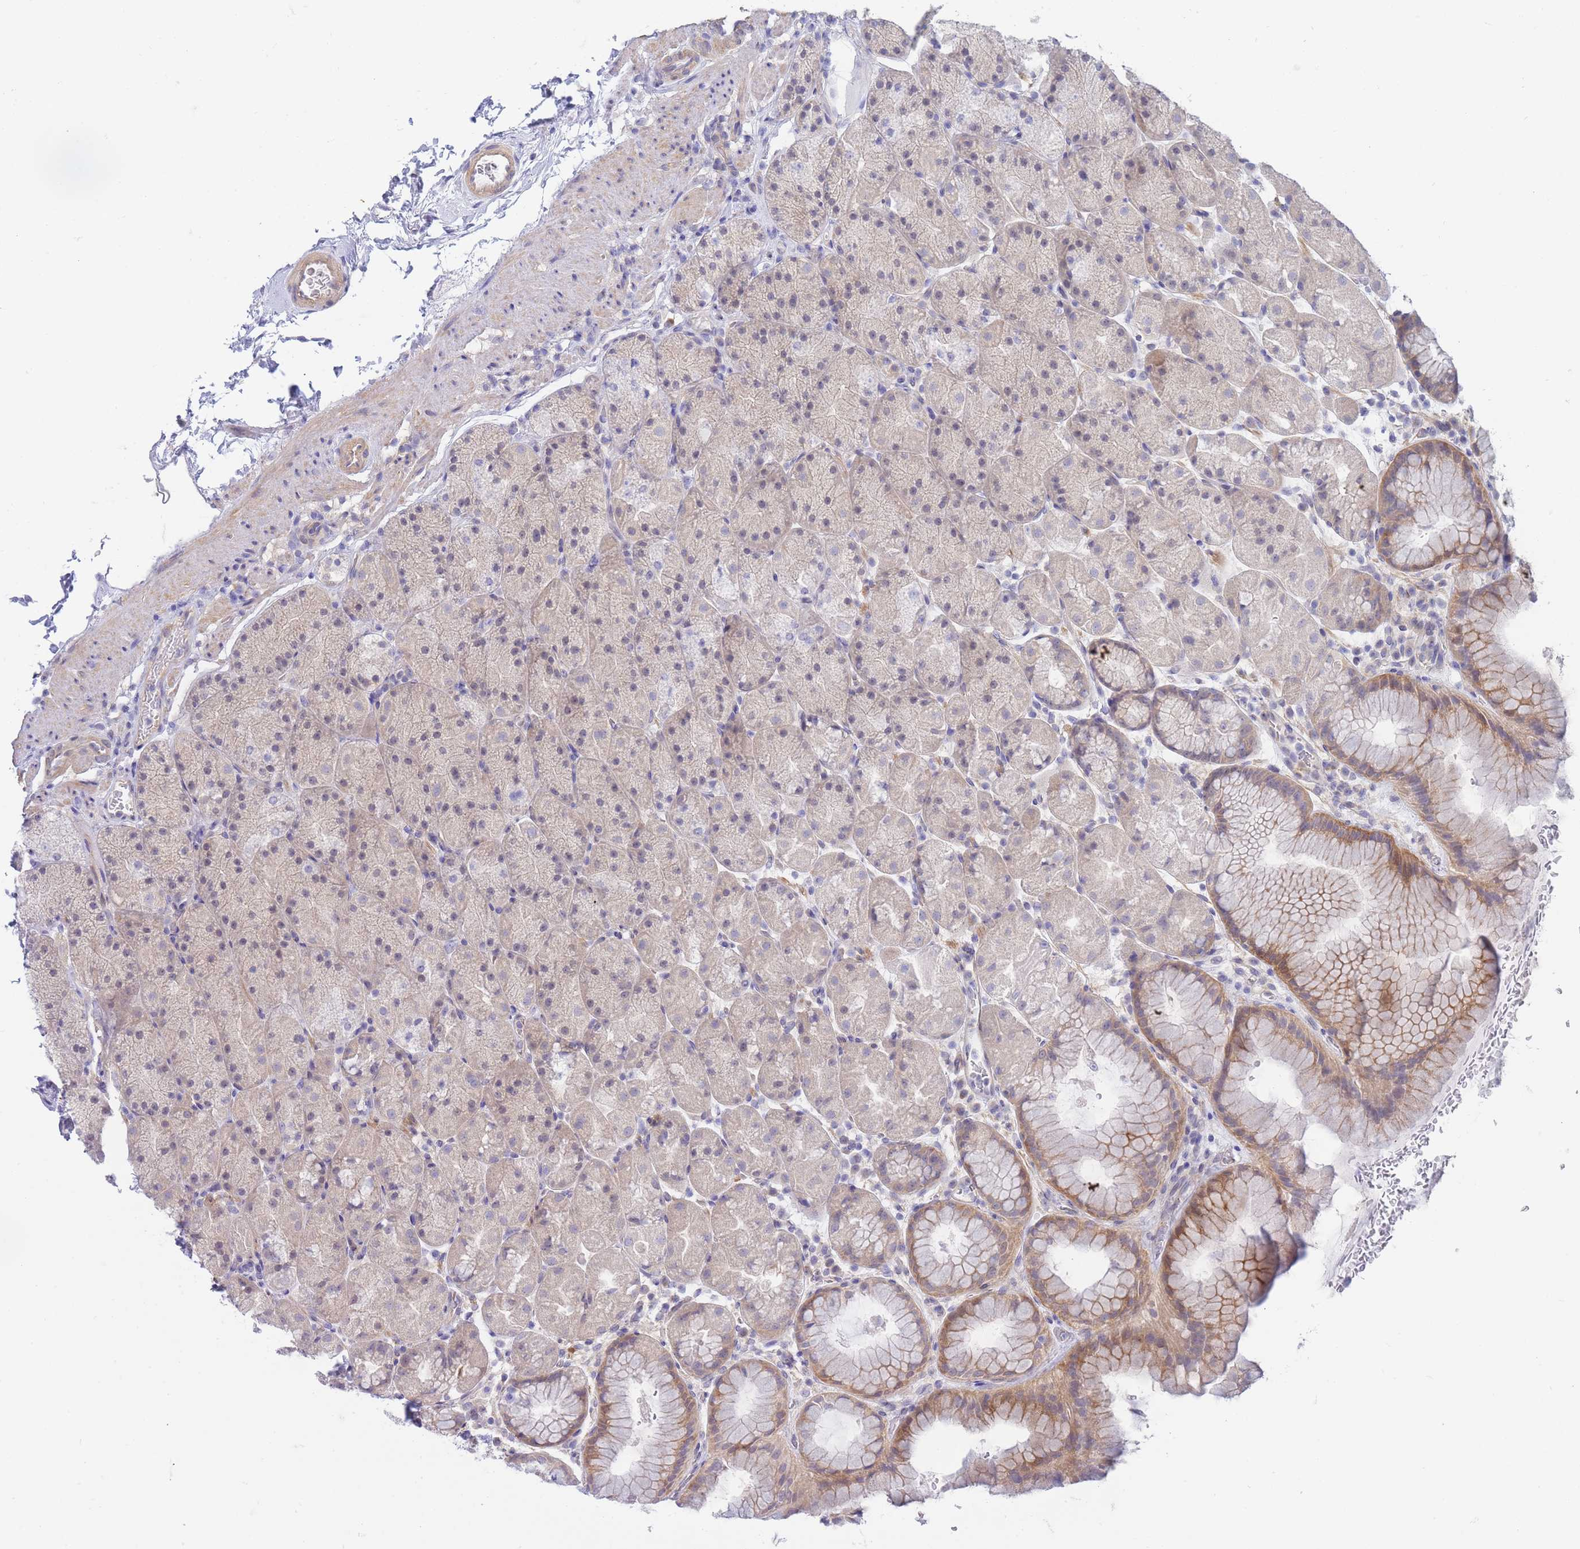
{"staining": {"intensity": "moderate", "quantity": "25%-75%", "location": "cytoplasmic/membranous"}, "tissue": "stomach", "cell_type": "Glandular cells", "image_type": "normal", "snomed": [{"axis": "morphology", "description": "Normal tissue, NOS"}, {"axis": "topography", "description": "Stomach, upper"}, {"axis": "topography", "description": "Stomach, lower"}], "caption": "A high-resolution micrograph shows immunohistochemistry (IHC) staining of benign stomach, which reveals moderate cytoplasmic/membranous staining in about 25%-75% of glandular cells. (DAB (3,3'-diaminobenzidine) = brown stain, brightfield microscopy at high magnification).", "gene": "SUGT1", "patient": {"sex": "male", "age": 67}}